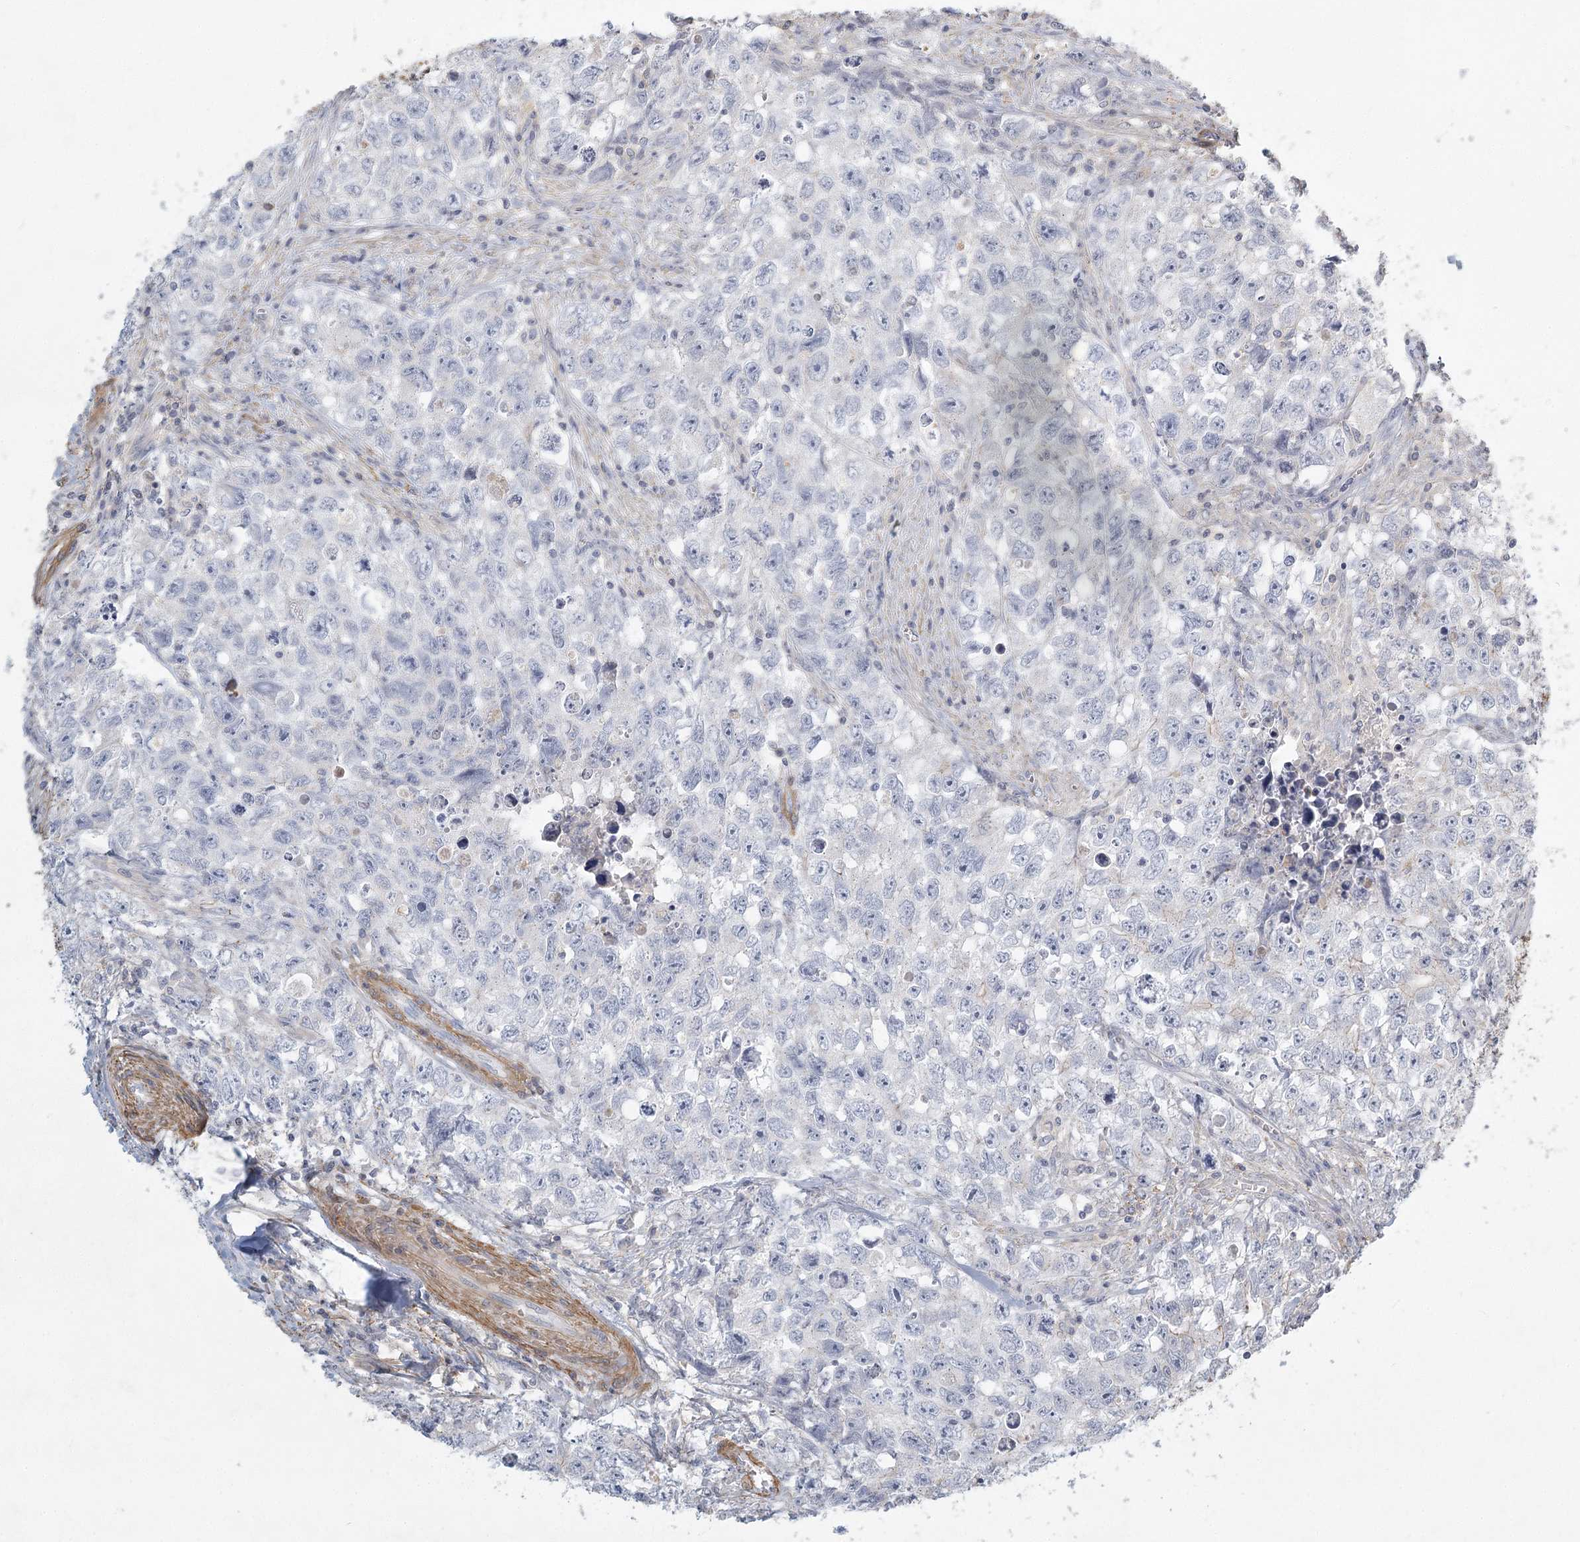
{"staining": {"intensity": "negative", "quantity": "none", "location": "none"}, "tissue": "testis cancer", "cell_type": "Tumor cells", "image_type": "cancer", "snomed": [{"axis": "morphology", "description": "Seminoma, NOS"}, {"axis": "morphology", "description": "Carcinoma, Embryonal, NOS"}, {"axis": "topography", "description": "Testis"}], "caption": "Seminoma (testis) was stained to show a protein in brown. There is no significant expression in tumor cells.", "gene": "INPP4B", "patient": {"sex": "male", "age": 43}}